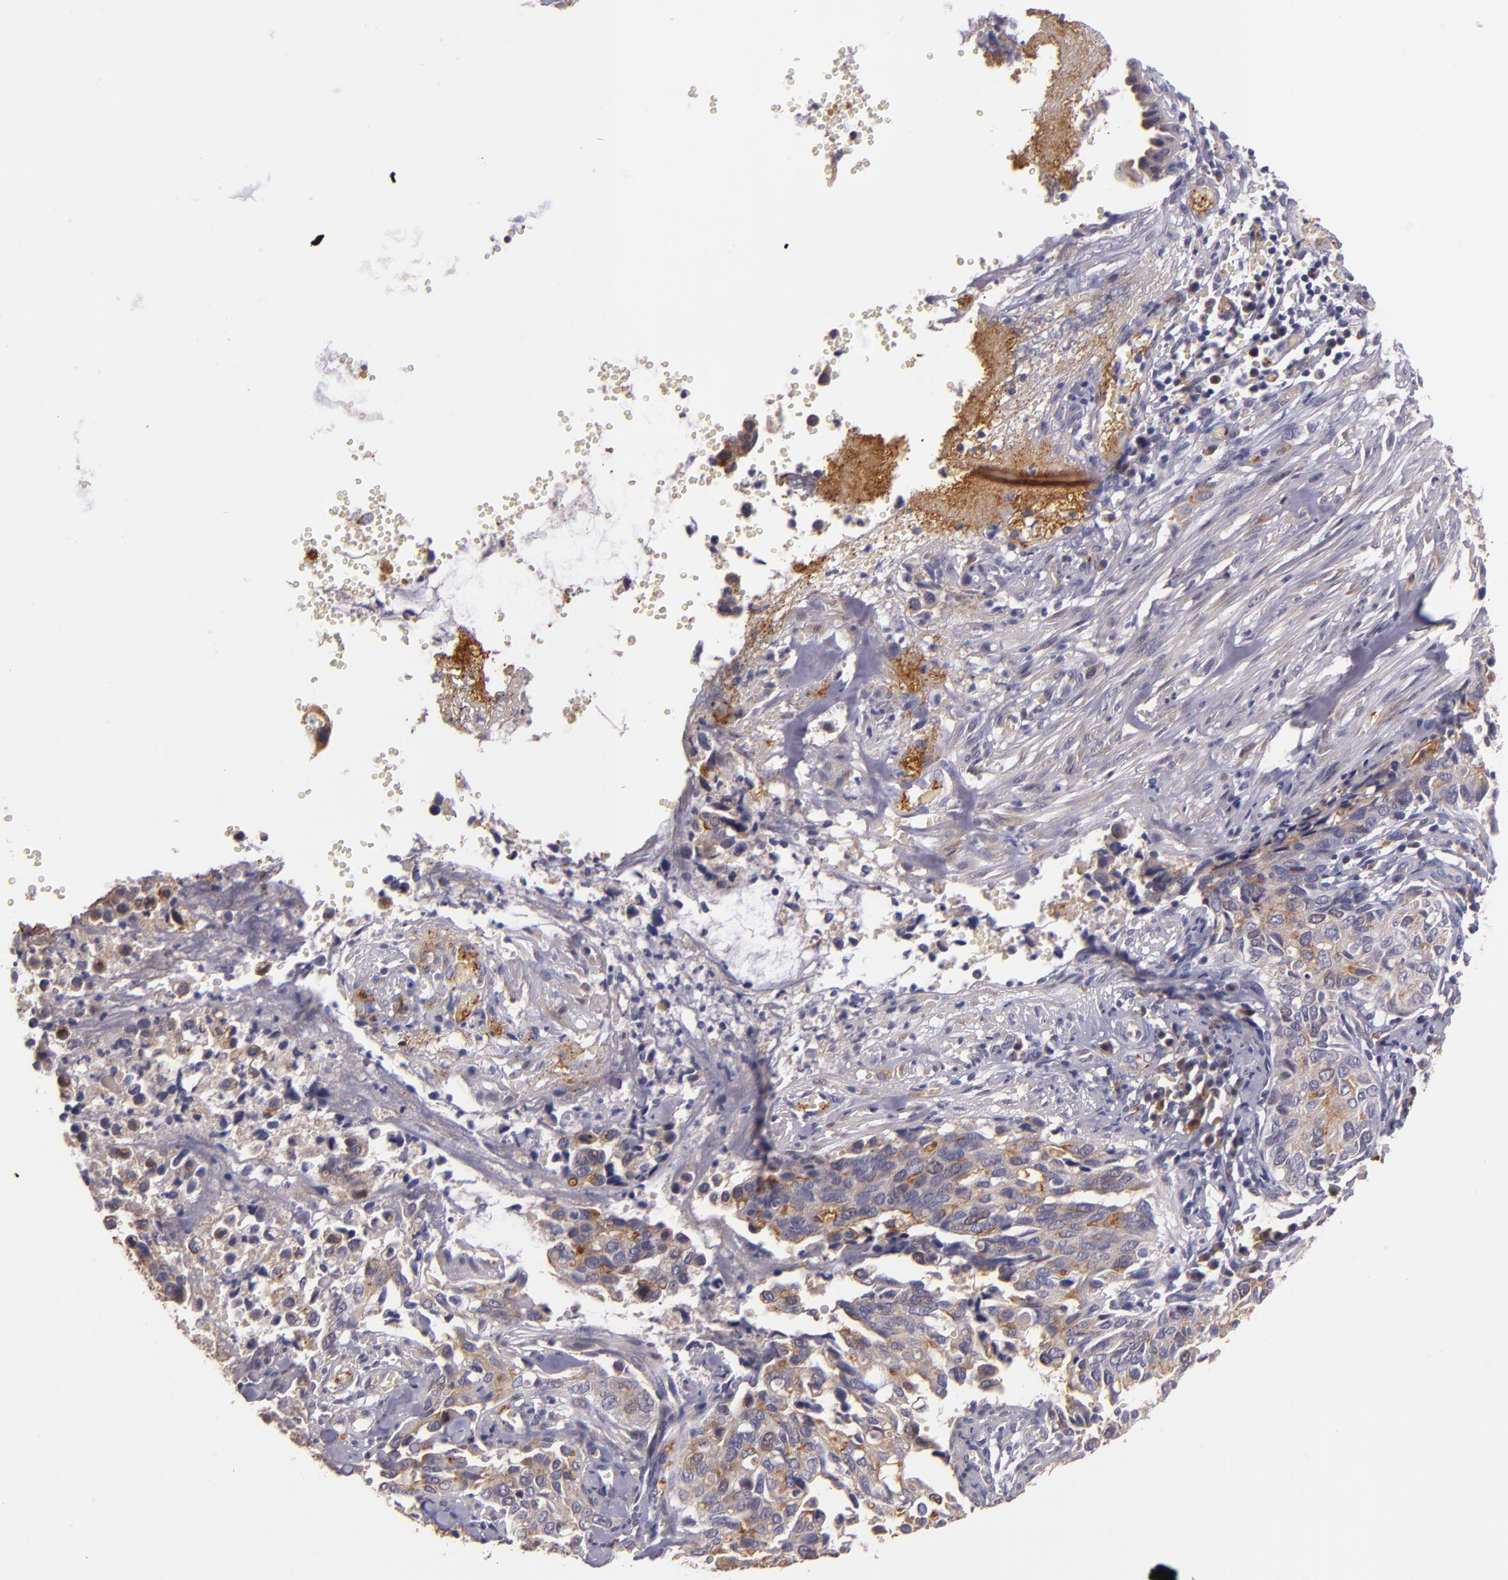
{"staining": {"intensity": "moderate", "quantity": "25%-75%", "location": "cytoplasmic/membranous"}, "tissue": "cervical cancer", "cell_type": "Tumor cells", "image_type": "cancer", "snomed": [{"axis": "morphology", "description": "Normal tissue, NOS"}, {"axis": "morphology", "description": "Squamous cell carcinoma, NOS"}, {"axis": "topography", "description": "Cervix"}], "caption": "Protein analysis of cervical cancer (squamous cell carcinoma) tissue demonstrates moderate cytoplasmic/membranous expression in about 25%-75% of tumor cells.", "gene": "SYTL4", "patient": {"sex": "female", "age": 45}}